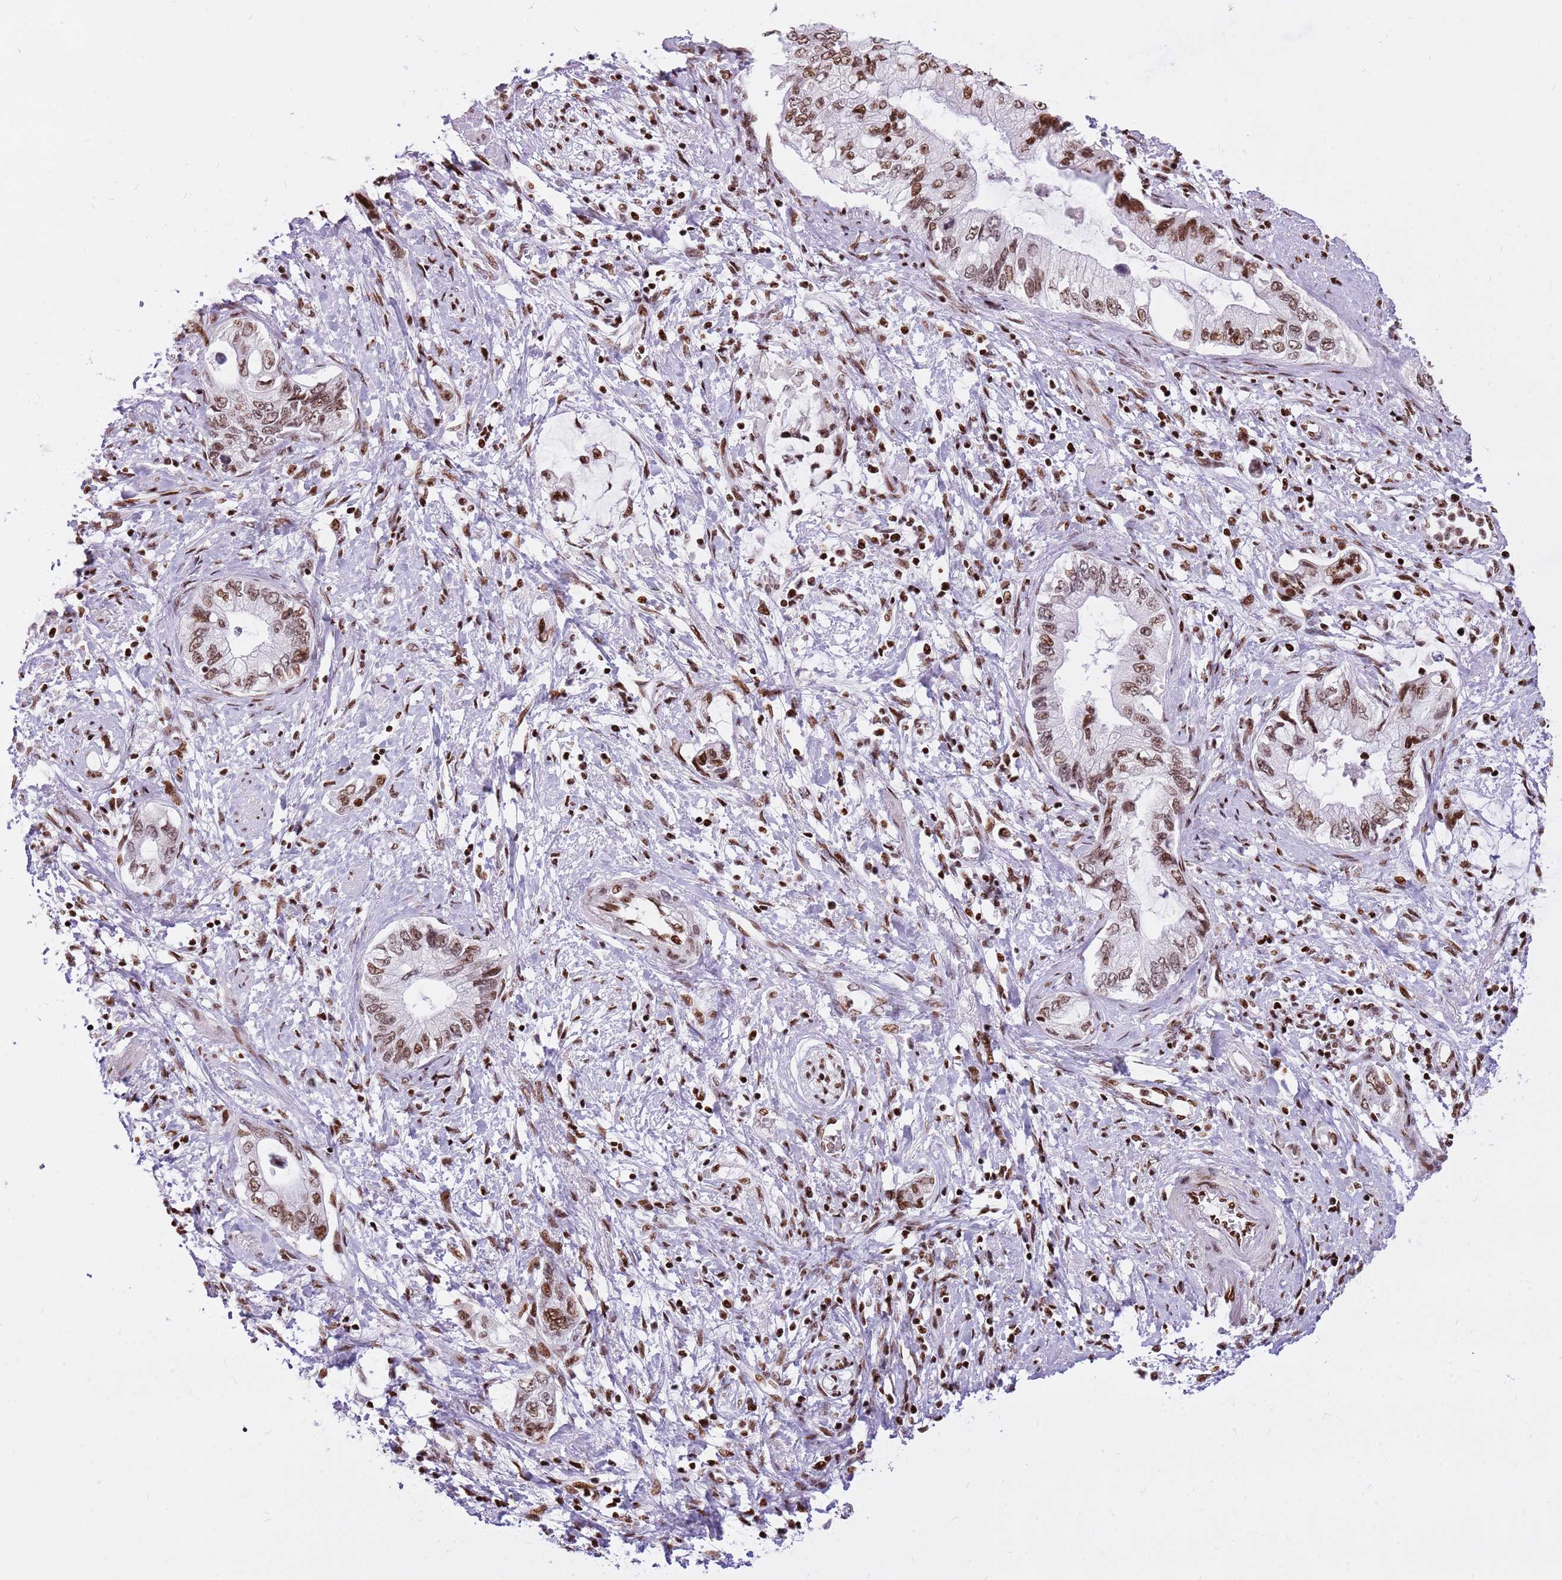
{"staining": {"intensity": "moderate", "quantity": ">75%", "location": "nuclear"}, "tissue": "pancreatic cancer", "cell_type": "Tumor cells", "image_type": "cancer", "snomed": [{"axis": "morphology", "description": "Adenocarcinoma, NOS"}, {"axis": "topography", "description": "Pancreas"}], "caption": "This micrograph demonstrates immunohistochemistry staining of human pancreatic adenocarcinoma, with medium moderate nuclear positivity in about >75% of tumor cells.", "gene": "WASHC4", "patient": {"sex": "female", "age": 73}}